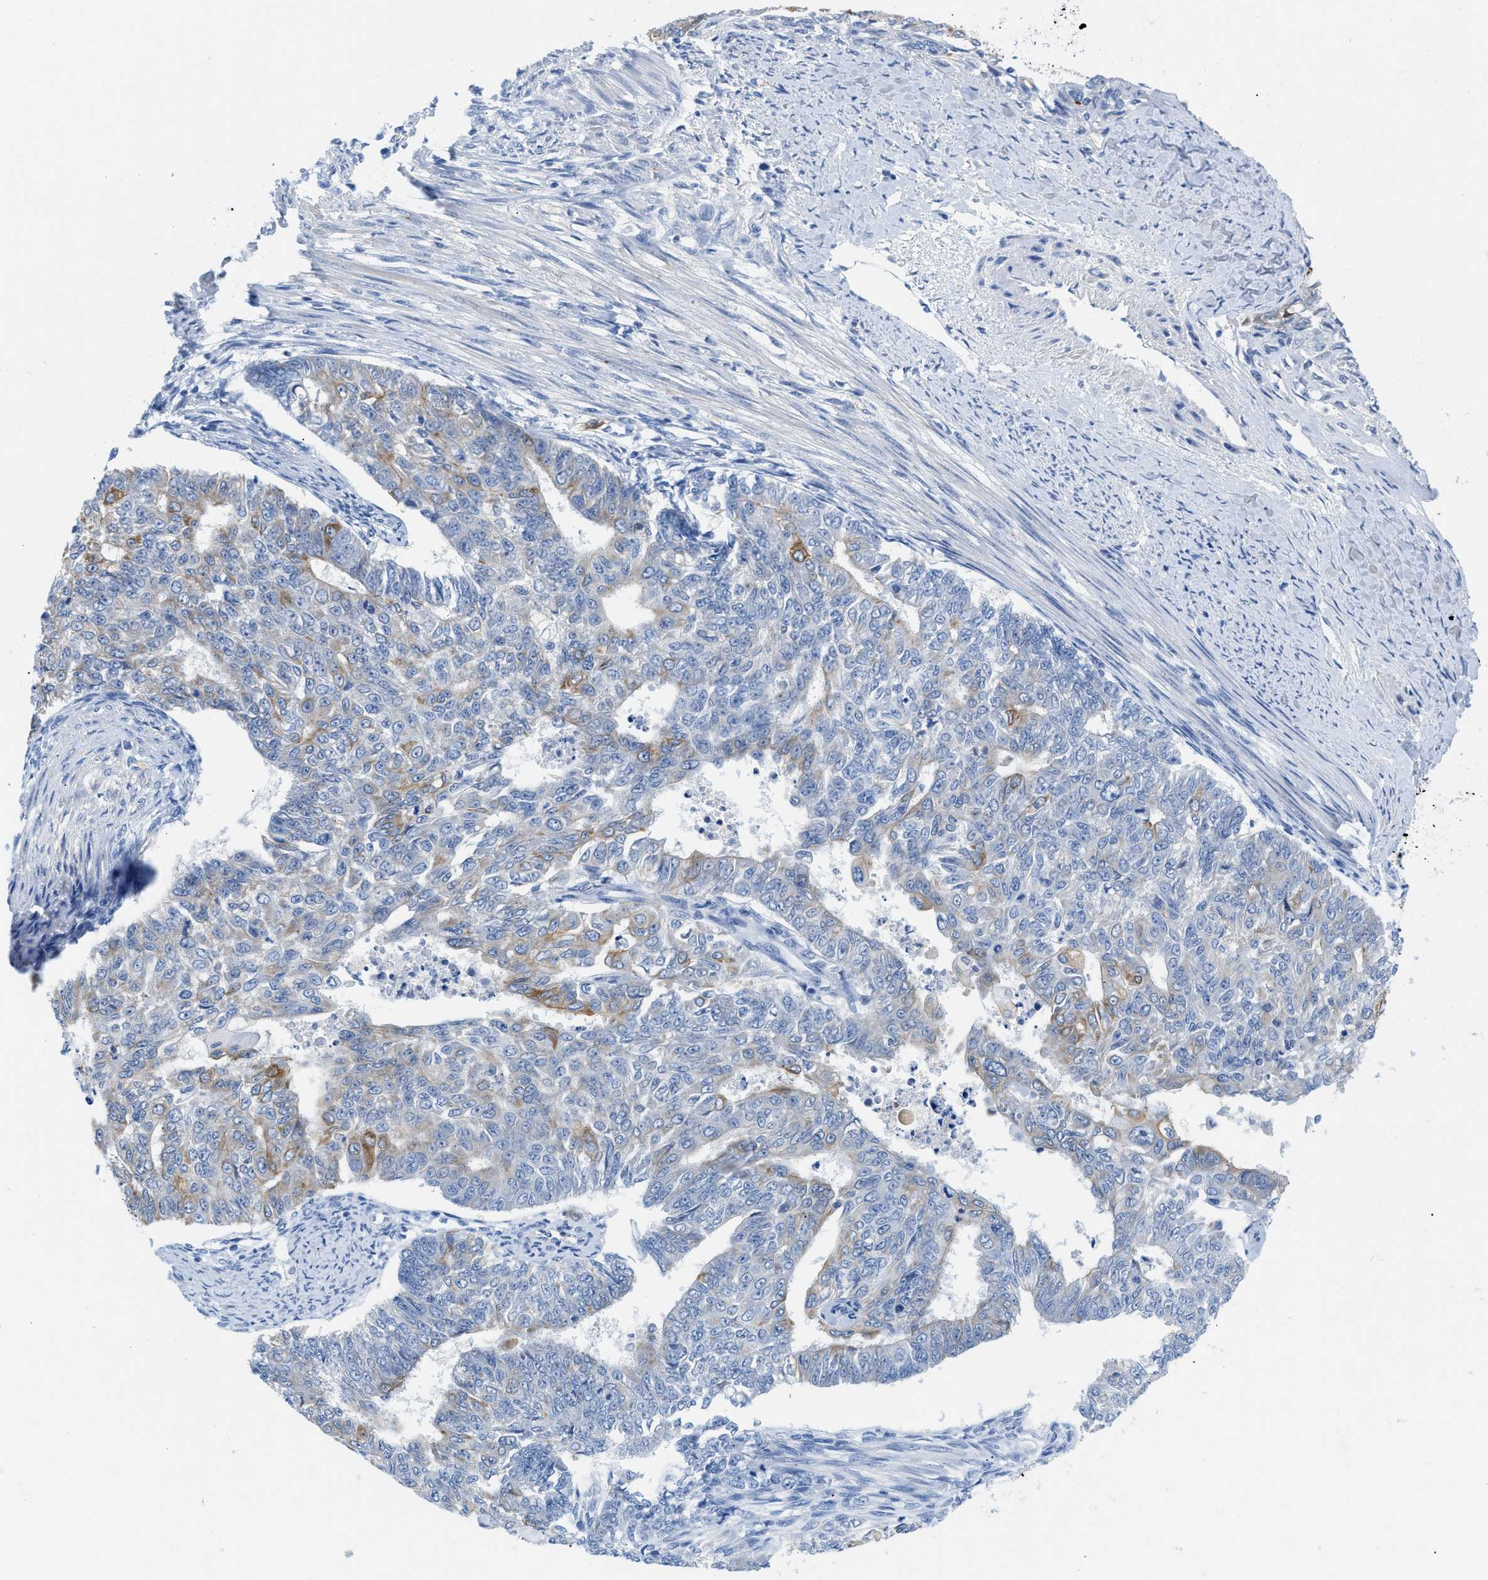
{"staining": {"intensity": "moderate", "quantity": "<25%", "location": "cytoplasmic/membranous"}, "tissue": "endometrial cancer", "cell_type": "Tumor cells", "image_type": "cancer", "snomed": [{"axis": "morphology", "description": "Adenocarcinoma, NOS"}, {"axis": "topography", "description": "Endometrium"}], "caption": "Immunohistochemistry (DAB (3,3'-diaminobenzidine)) staining of endometrial cancer (adenocarcinoma) shows moderate cytoplasmic/membranous protein expression in about <25% of tumor cells. Ihc stains the protein in brown and the nuclei are stained blue.", "gene": "BPGM", "patient": {"sex": "female", "age": 32}}